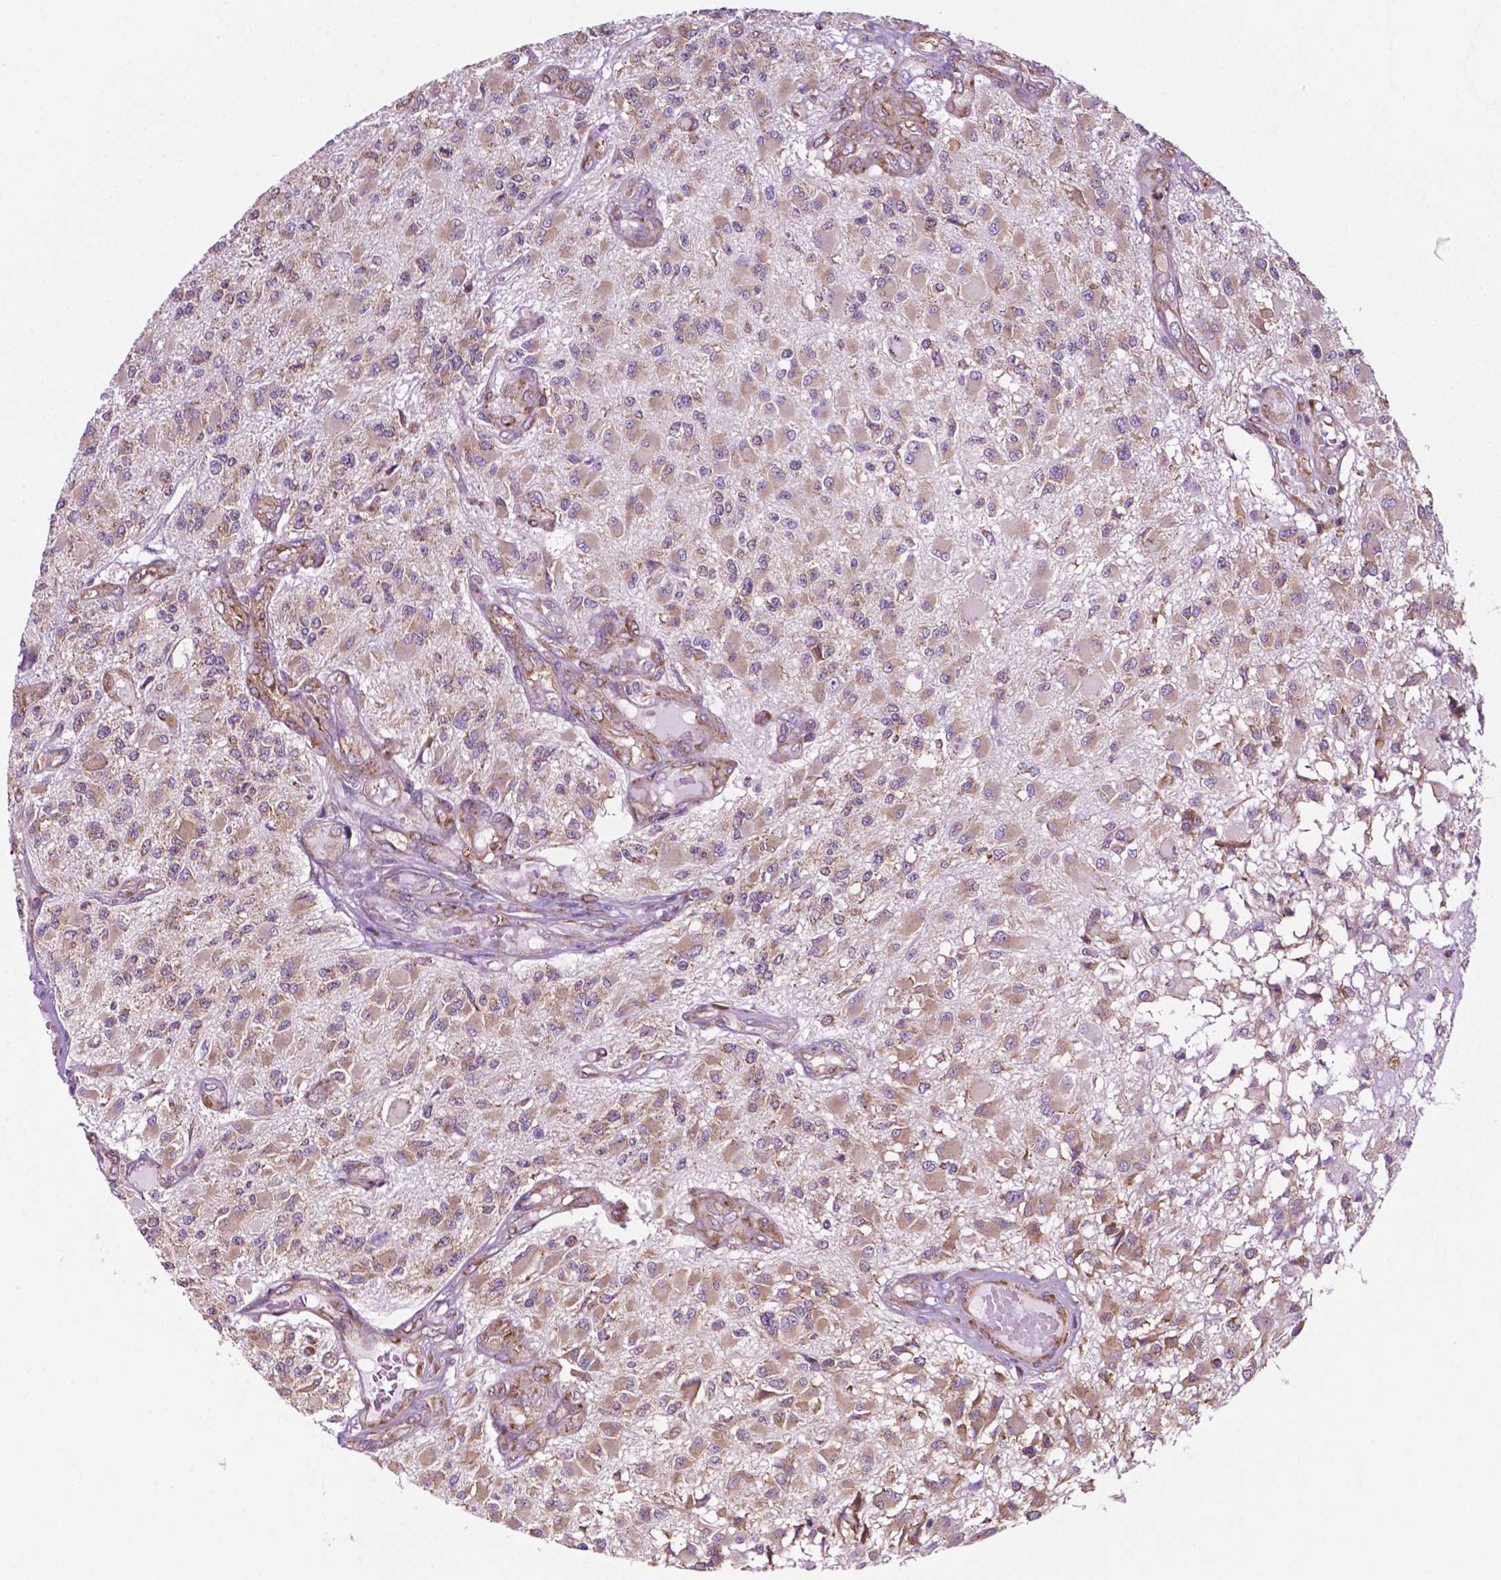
{"staining": {"intensity": "weak", "quantity": ">75%", "location": "cytoplasmic/membranous"}, "tissue": "glioma", "cell_type": "Tumor cells", "image_type": "cancer", "snomed": [{"axis": "morphology", "description": "Glioma, malignant, High grade"}, {"axis": "topography", "description": "Brain"}], "caption": "Immunohistochemistry (DAB (3,3'-diaminobenzidine)) staining of glioma reveals weak cytoplasmic/membranous protein staining in approximately >75% of tumor cells. The protein is shown in brown color, while the nuclei are stained blue.", "gene": "RPL29", "patient": {"sex": "female", "age": 63}}